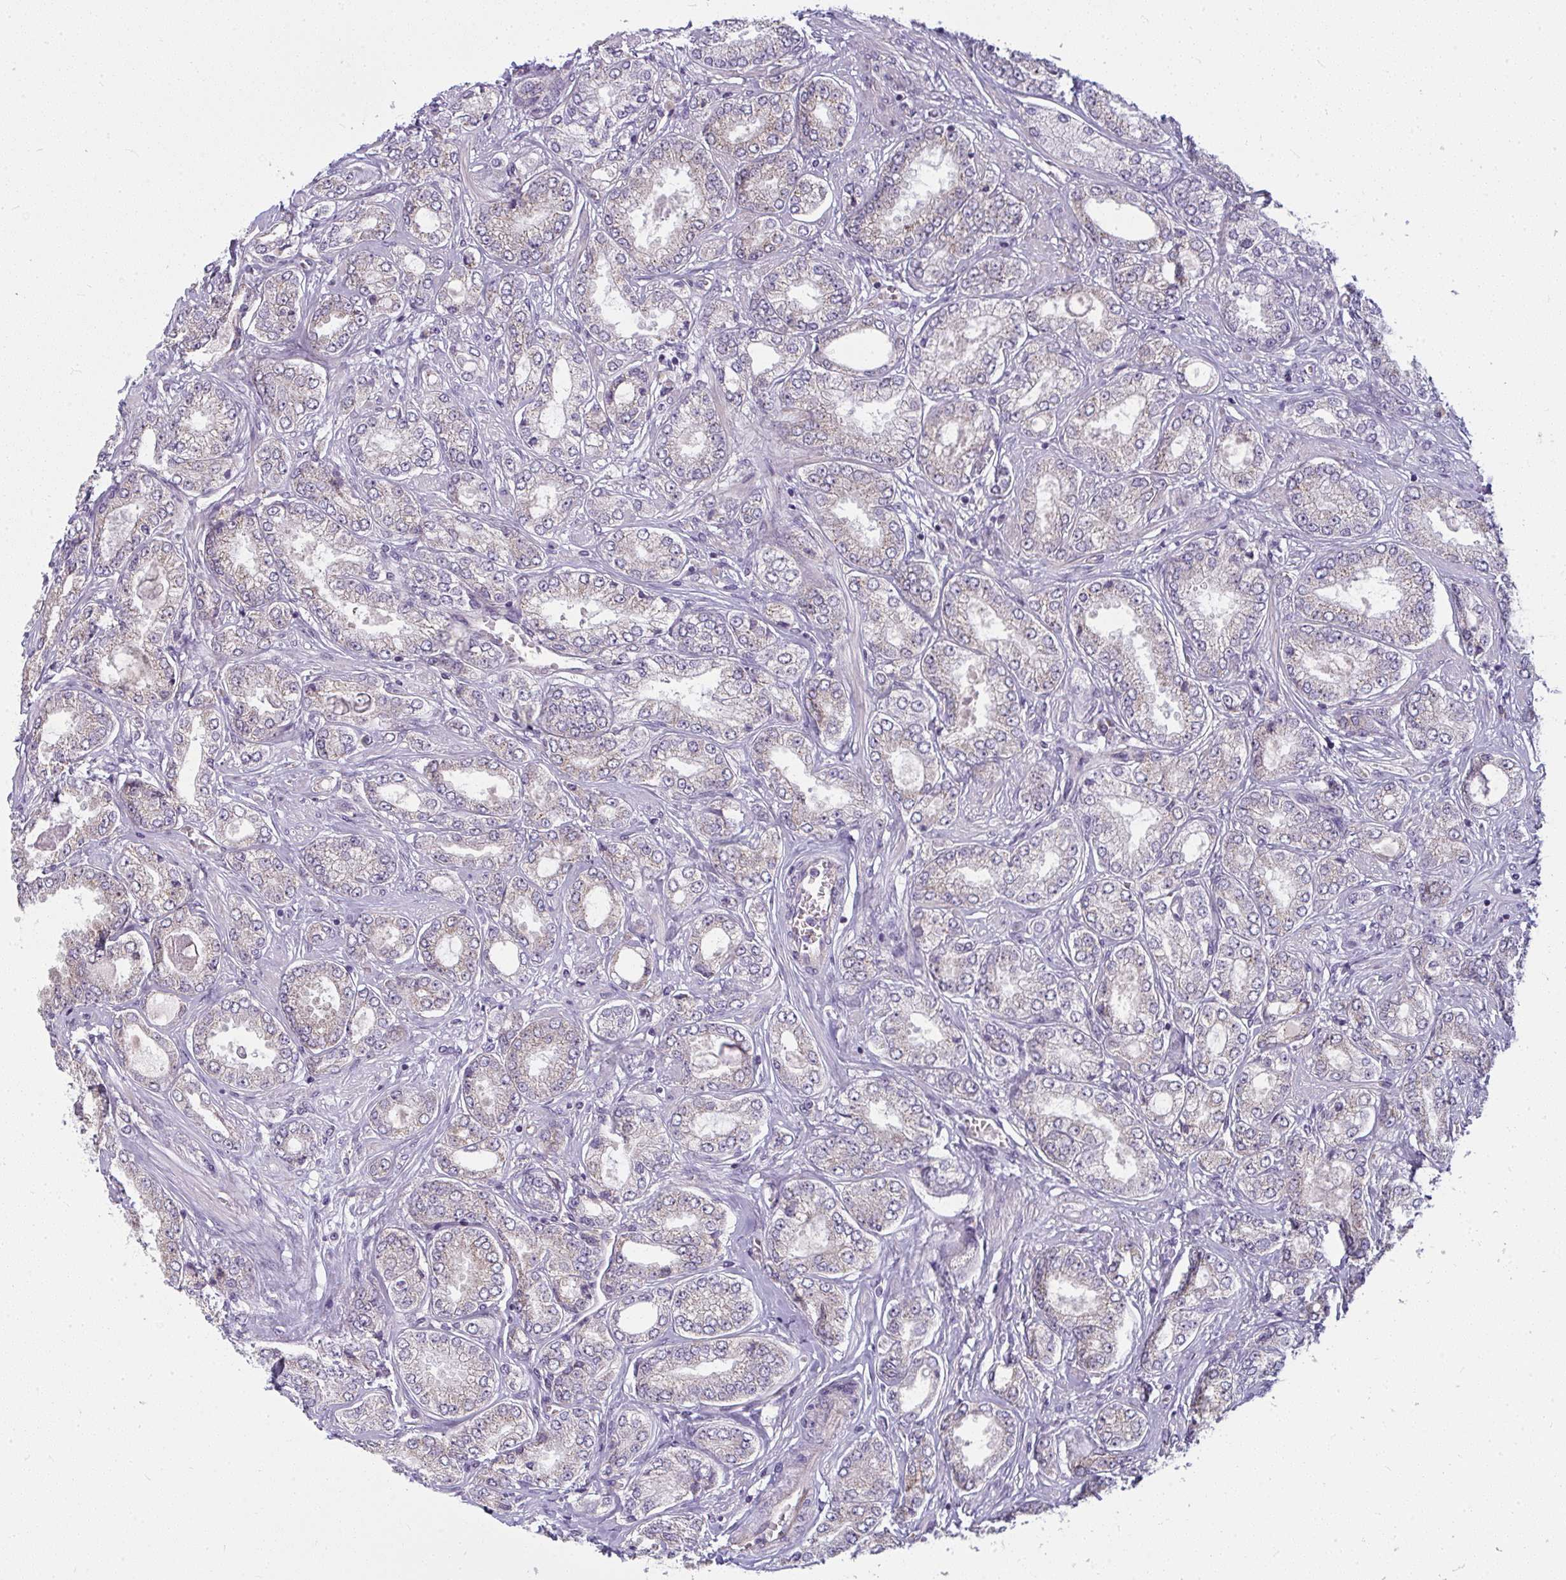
{"staining": {"intensity": "weak", "quantity": "25%-75%", "location": "cytoplasmic/membranous"}, "tissue": "prostate cancer", "cell_type": "Tumor cells", "image_type": "cancer", "snomed": [{"axis": "morphology", "description": "Adenocarcinoma, High grade"}, {"axis": "topography", "description": "Prostate"}], "caption": "DAB (3,3'-diaminobenzidine) immunohistochemical staining of prostate cancer (adenocarcinoma (high-grade)) reveals weak cytoplasmic/membranous protein positivity in approximately 25%-75% of tumor cells.", "gene": "IFIT3", "patient": {"sex": "male", "age": 68}}